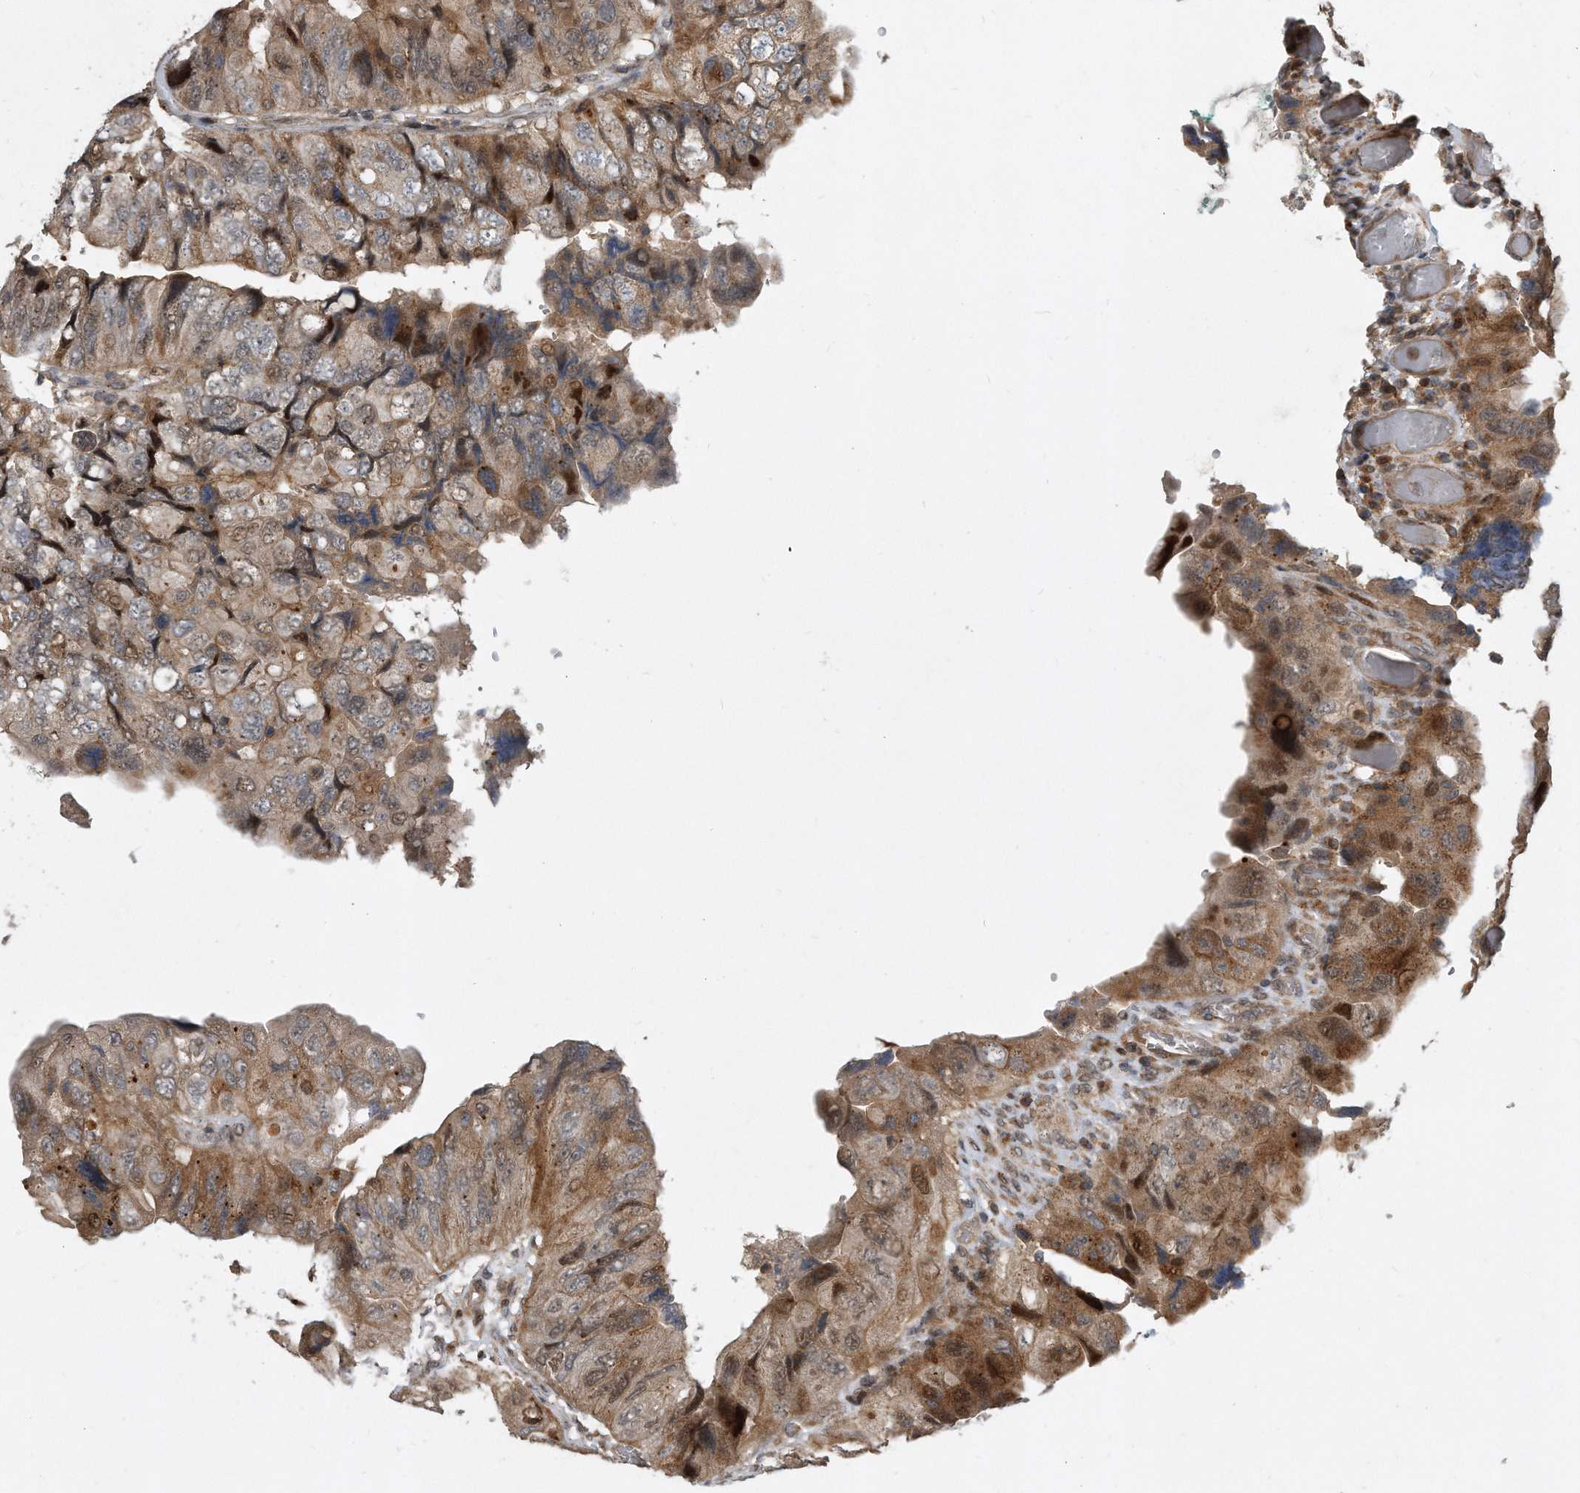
{"staining": {"intensity": "moderate", "quantity": "25%-75%", "location": "cytoplasmic/membranous,nuclear"}, "tissue": "colorectal cancer", "cell_type": "Tumor cells", "image_type": "cancer", "snomed": [{"axis": "morphology", "description": "Adenocarcinoma, NOS"}, {"axis": "topography", "description": "Rectum"}], "caption": "Immunohistochemistry (IHC) (DAB) staining of colorectal cancer (adenocarcinoma) displays moderate cytoplasmic/membranous and nuclear protein positivity in approximately 25%-75% of tumor cells.", "gene": "PGBD2", "patient": {"sex": "male", "age": 63}}